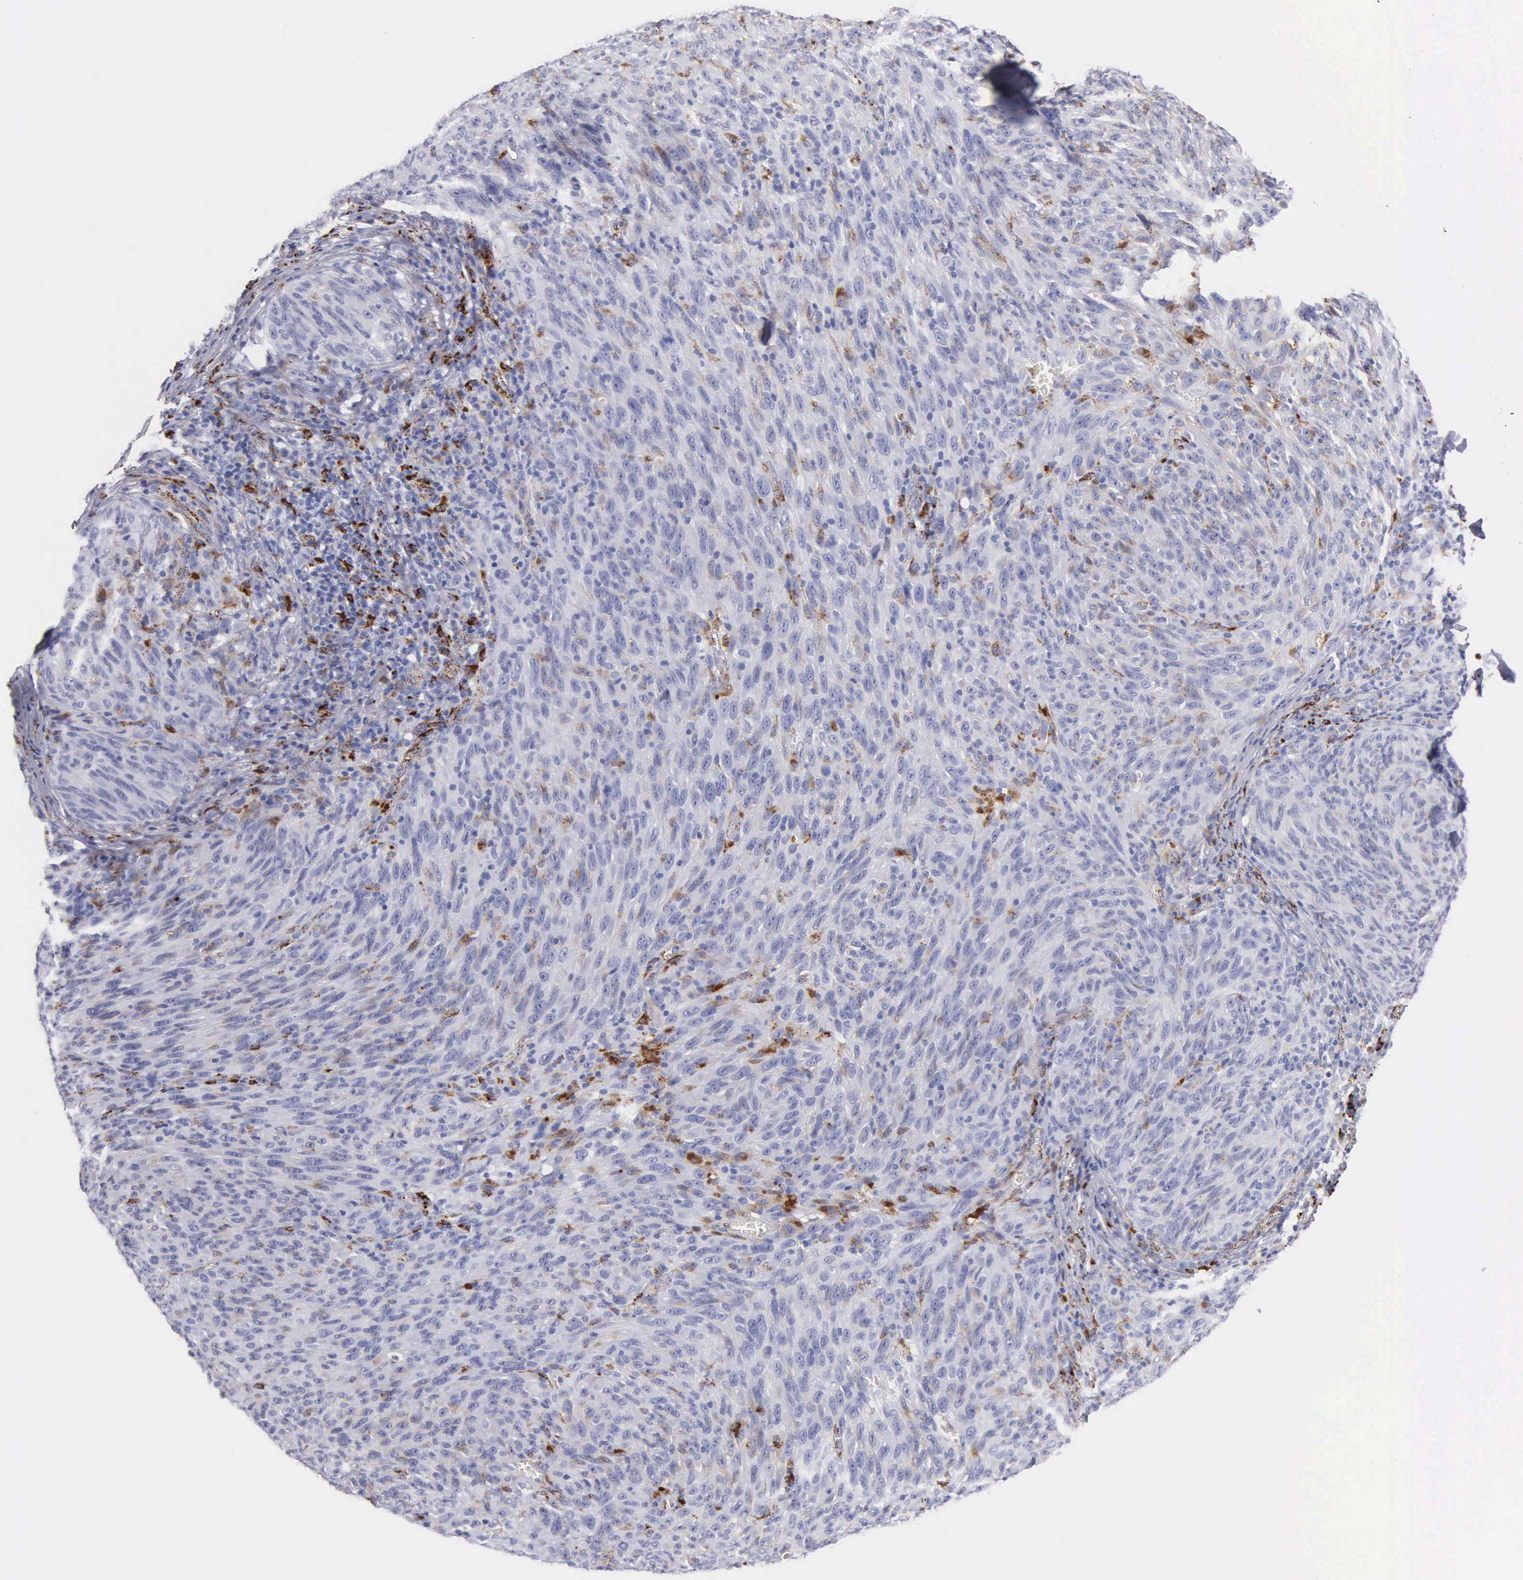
{"staining": {"intensity": "negative", "quantity": "none", "location": "none"}, "tissue": "melanoma", "cell_type": "Tumor cells", "image_type": "cancer", "snomed": [{"axis": "morphology", "description": "Malignant melanoma, NOS"}, {"axis": "topography", "description": "Skin"}], "caption": "The histopathology image reveals no staining of tumor cells in melanoma.", "gene": "CTSL", "patient": {"sex": "male", "age": 76}}